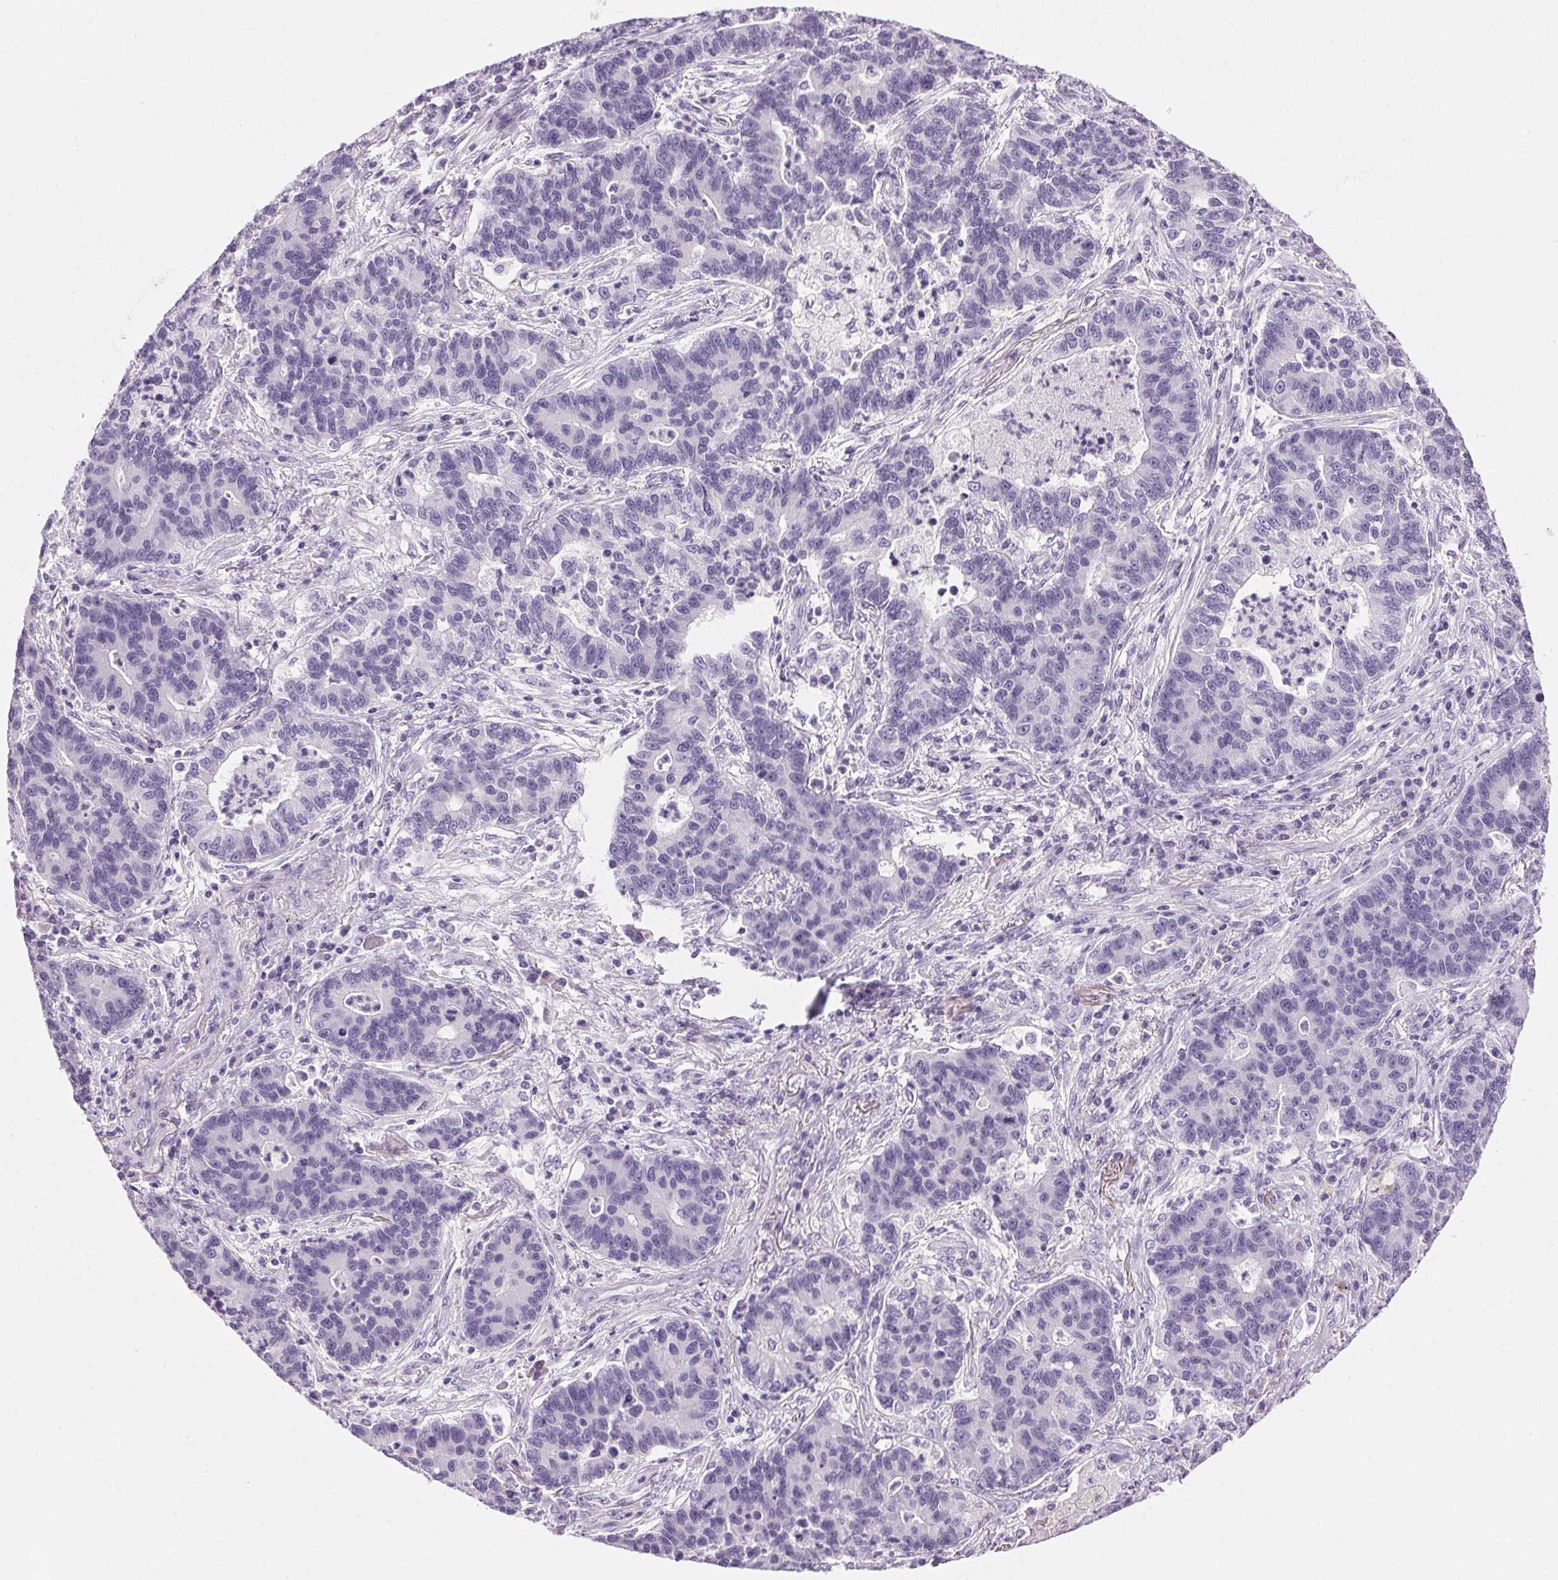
{"staining": {"intensity": "negative", "quantity": "none", "location": "none"}, "tissue": "lung cancer", "cell_type": "Tumor cells", "image_type": "cancer", "snomed": [{"axis": "morphology", "description": "Adenocarcinoma, NOS"}, {"axis": "topography", "description": "Lung"}], "caption": "Photomicrograph shows no significant protein expression in tumor cells of adenocarcinoma (lung). (Immunohistochemistry, brightfield microscopy, high magnification).", "gene": "IGFBP1", "patient": {"sex": "female", "age": 57}}